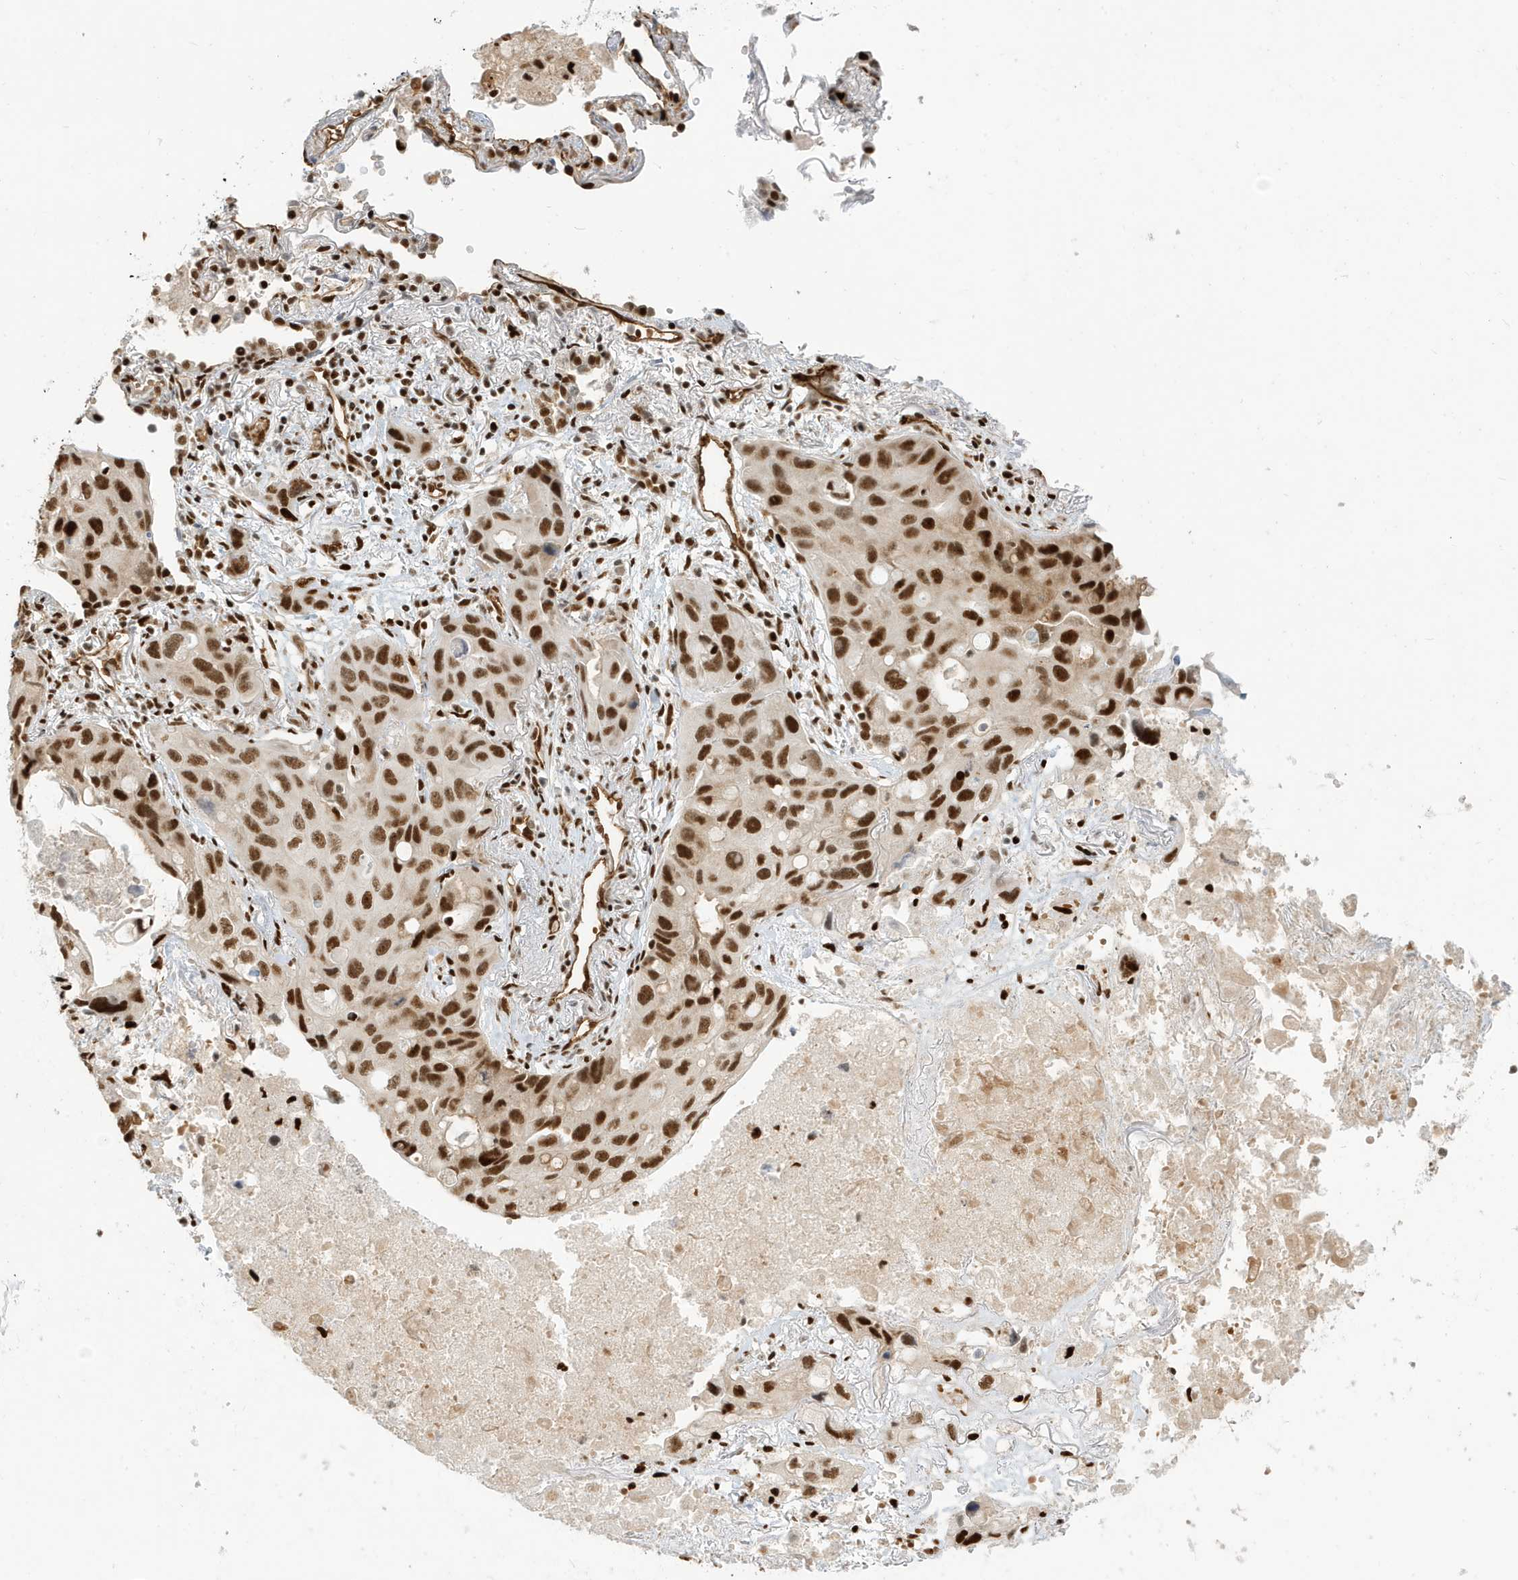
{"staining": {"intensity": "strong", "quantity": ">75%", "location": "nuclear"}, "tissue": "lung cancer", "cell_type": "Tumor cells", "image_type": "cancer", "snomed": [{"axis": "morphology", "description": "Squamous cell carcinoma, NOS"}, {"axis": "topography", "description": "Lung"}], "caption": "This photomicrograph displays immunohistochemistry staining of human squamous cell carcinoma (lung), with high strong nuclear expression in about >75% of tumor cells.", "gene": "CKS2", "patient": {"sex": "female", "age": 73}}